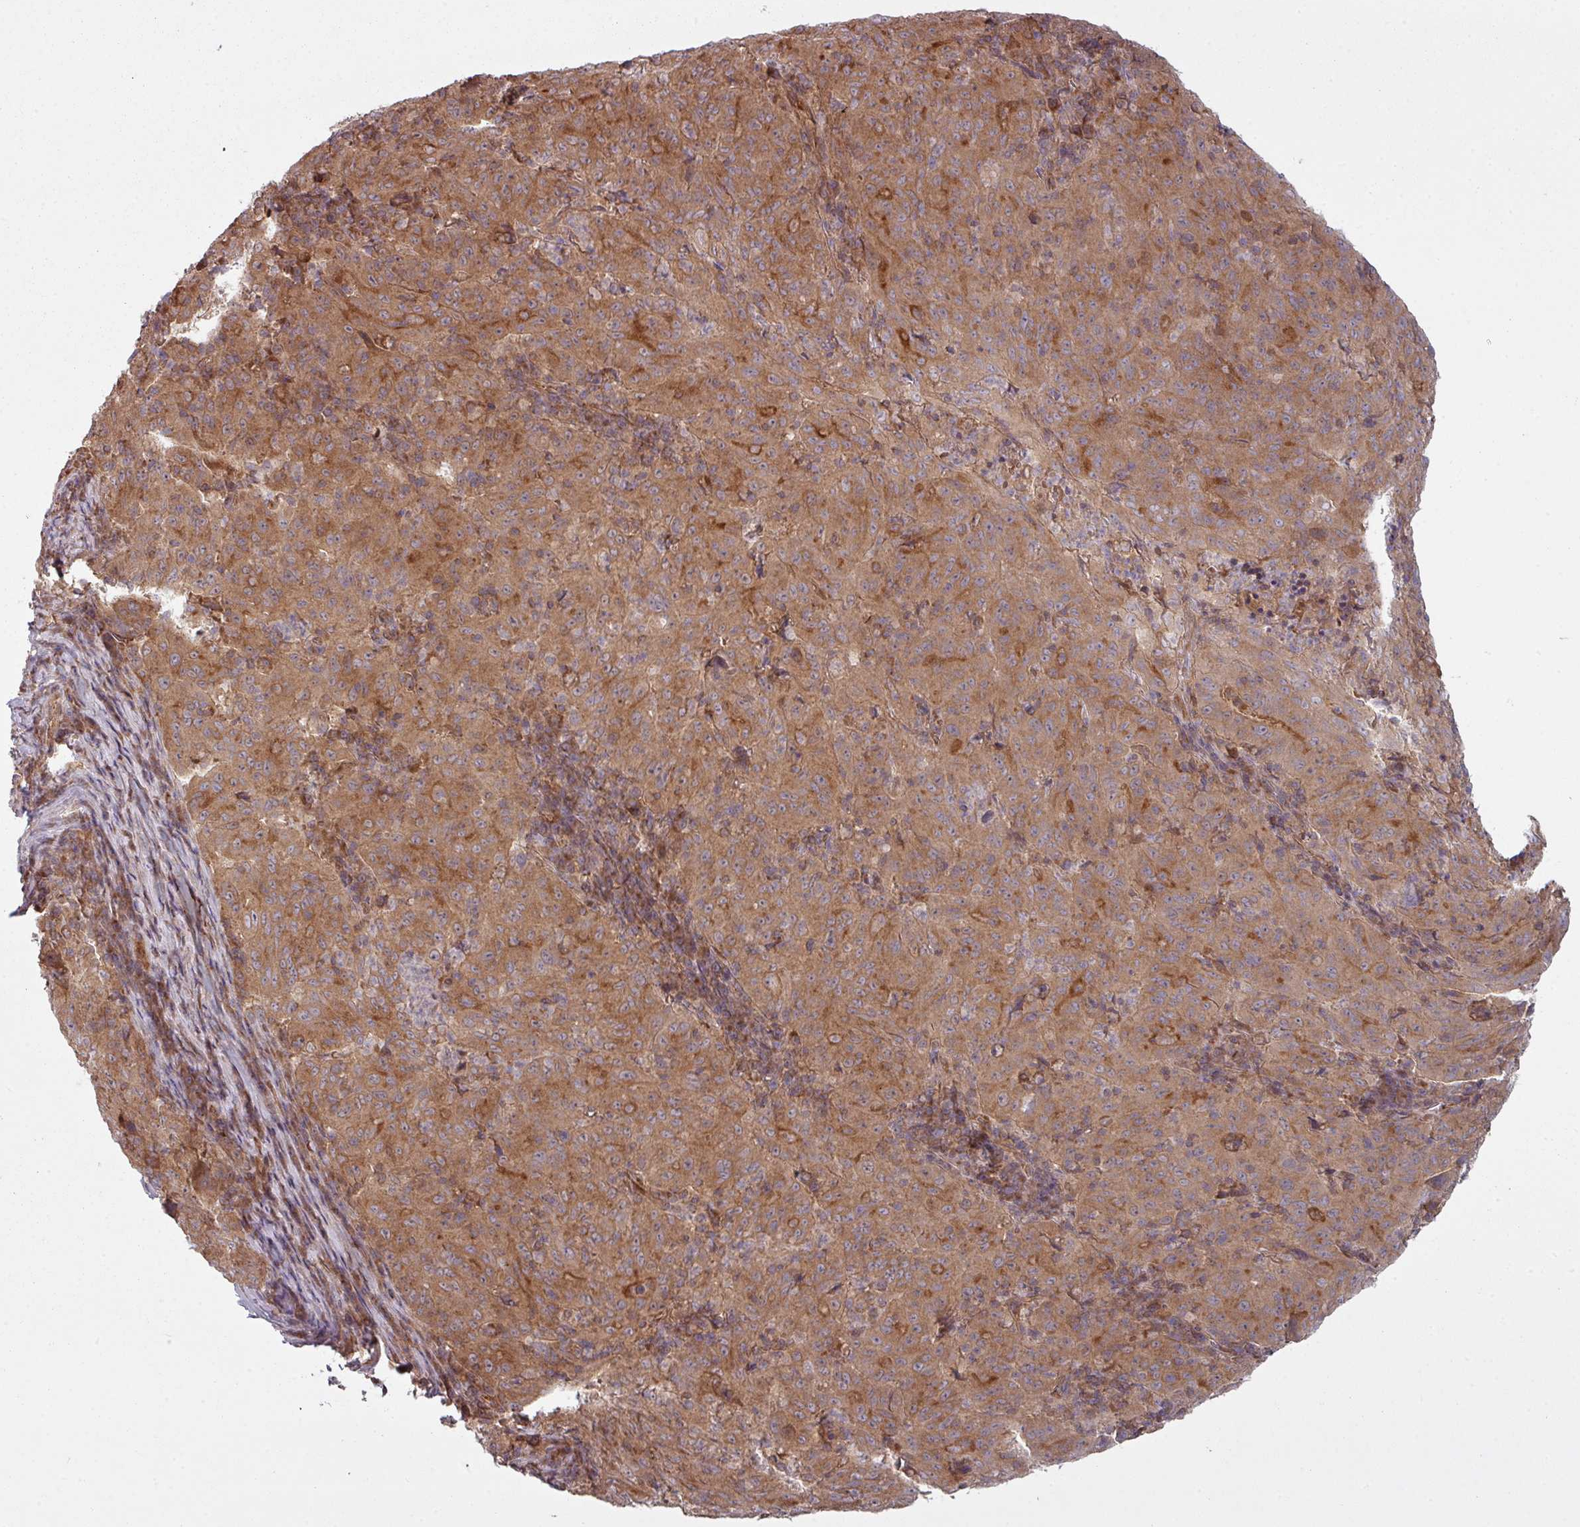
{"staining": {"intensity": "moderate", "quantity": ">75%", "location": "cytoplasmic/membranous"}, "tissue": "pancreatic cancer", "cell_type": "Tumor cells", "image_type": "cancer", "snomed": [{"axis": "morphology", "description": "Adenocarcinoma, NOS"}, {"axis": "topography", "description": "Pancreas"}], "caption": "This histopathology image reveals immunohistochemistry staining of pancreatic cancer, with medium moderate cytoplasmic/membranous positivity in approximately >75% of tumor cells.", "gene": "SNRNP25", "patient": {"sex": "male", "age": 63}}